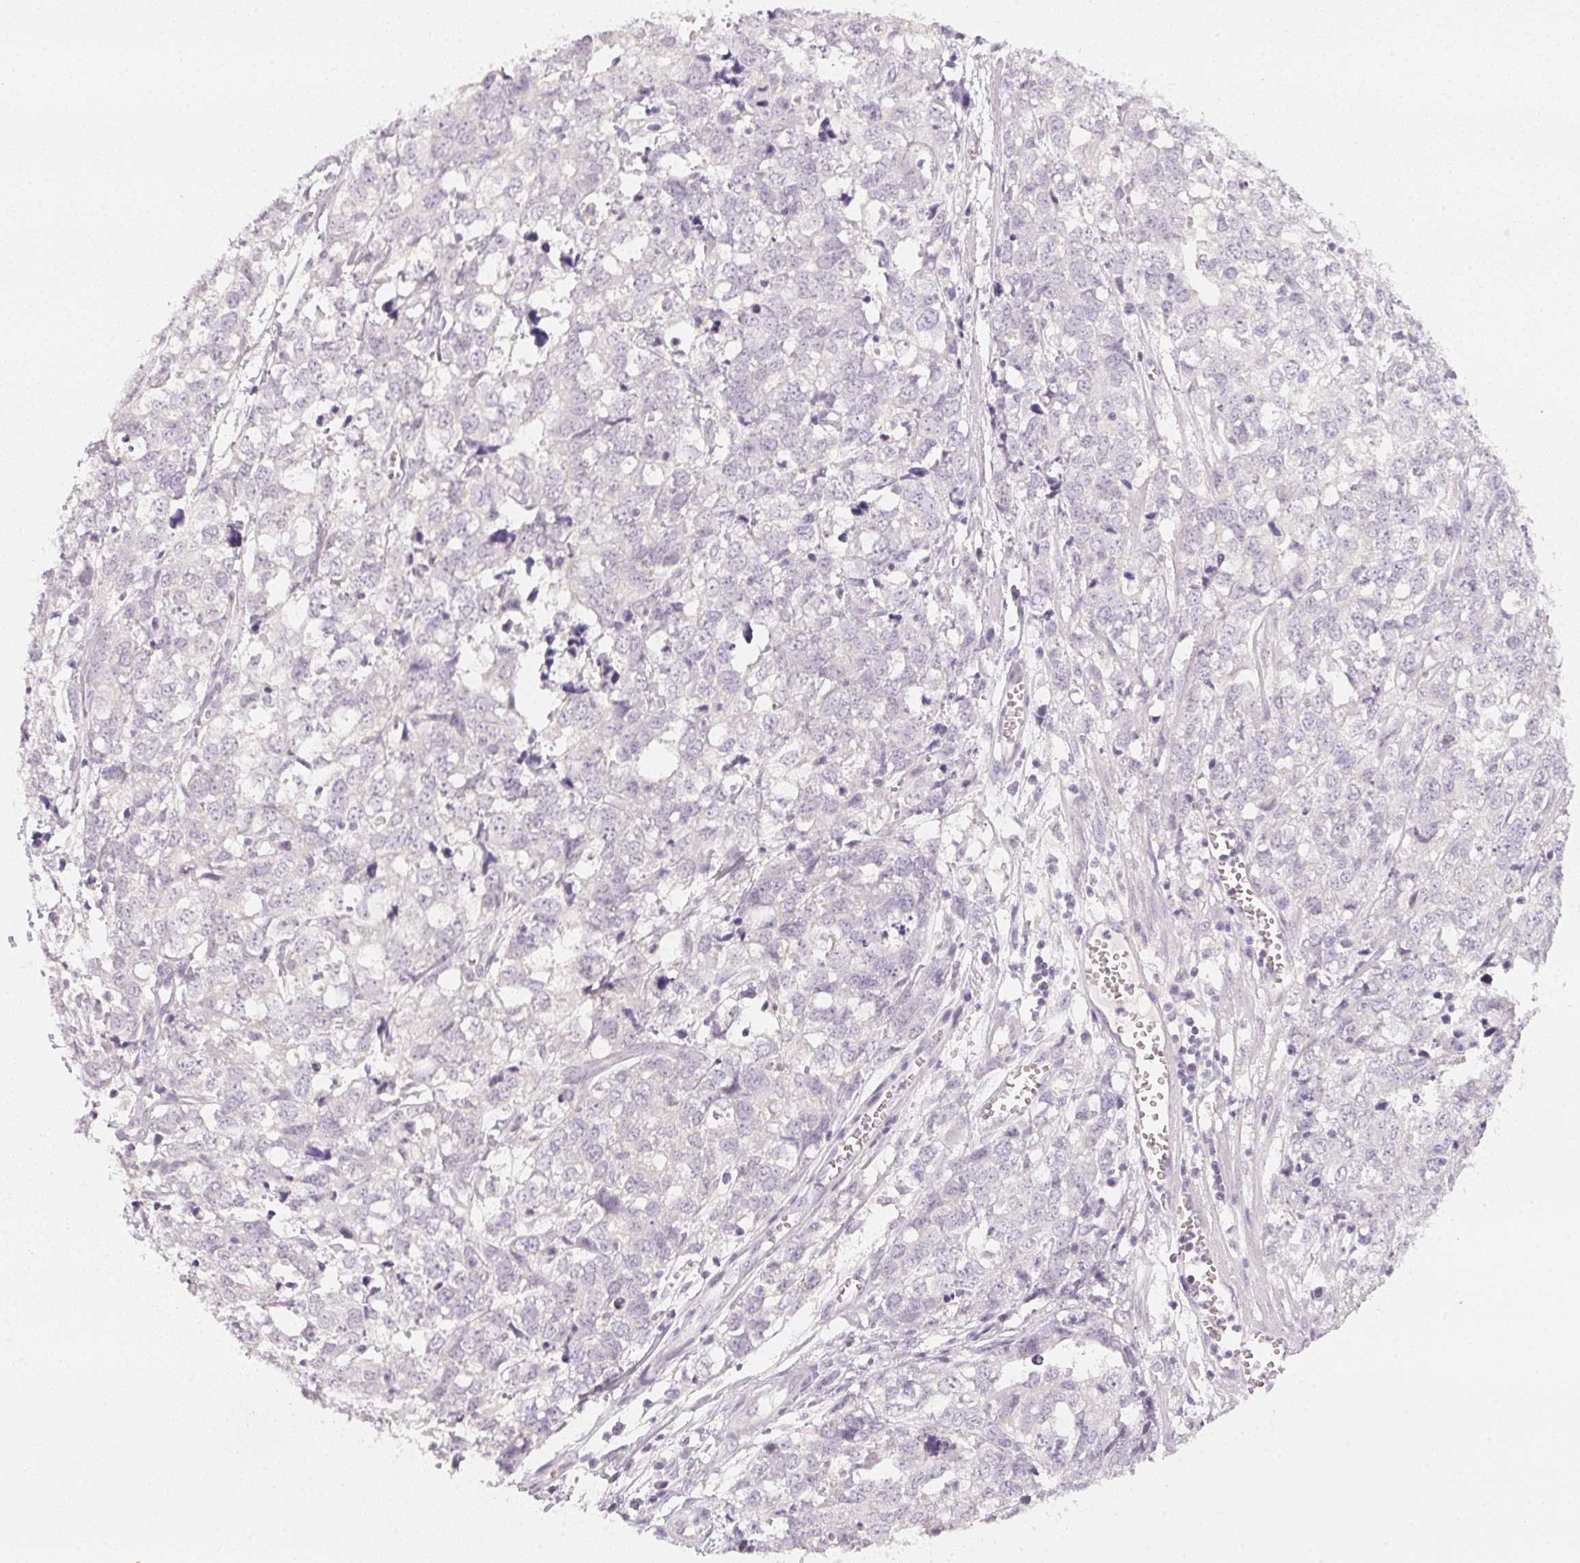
{"staining": {"intensity": "negative", "quantity": "none", "location": "none"}, "tissue": "stomach cancer", "cell_type": "Tumor cells", "image_type": "cancer", "snomed": [{"axis": "morphology", "description": "Adenocarcinoma, NOS"}, {"axis": "topography", "description": "Stomach, upper"}], "caption": "Tumor cells show no significant protein expression in adenocarcinoma (stomach).", "gene": "CFAP276", "patient": {"sex": "male", "age": 81}}